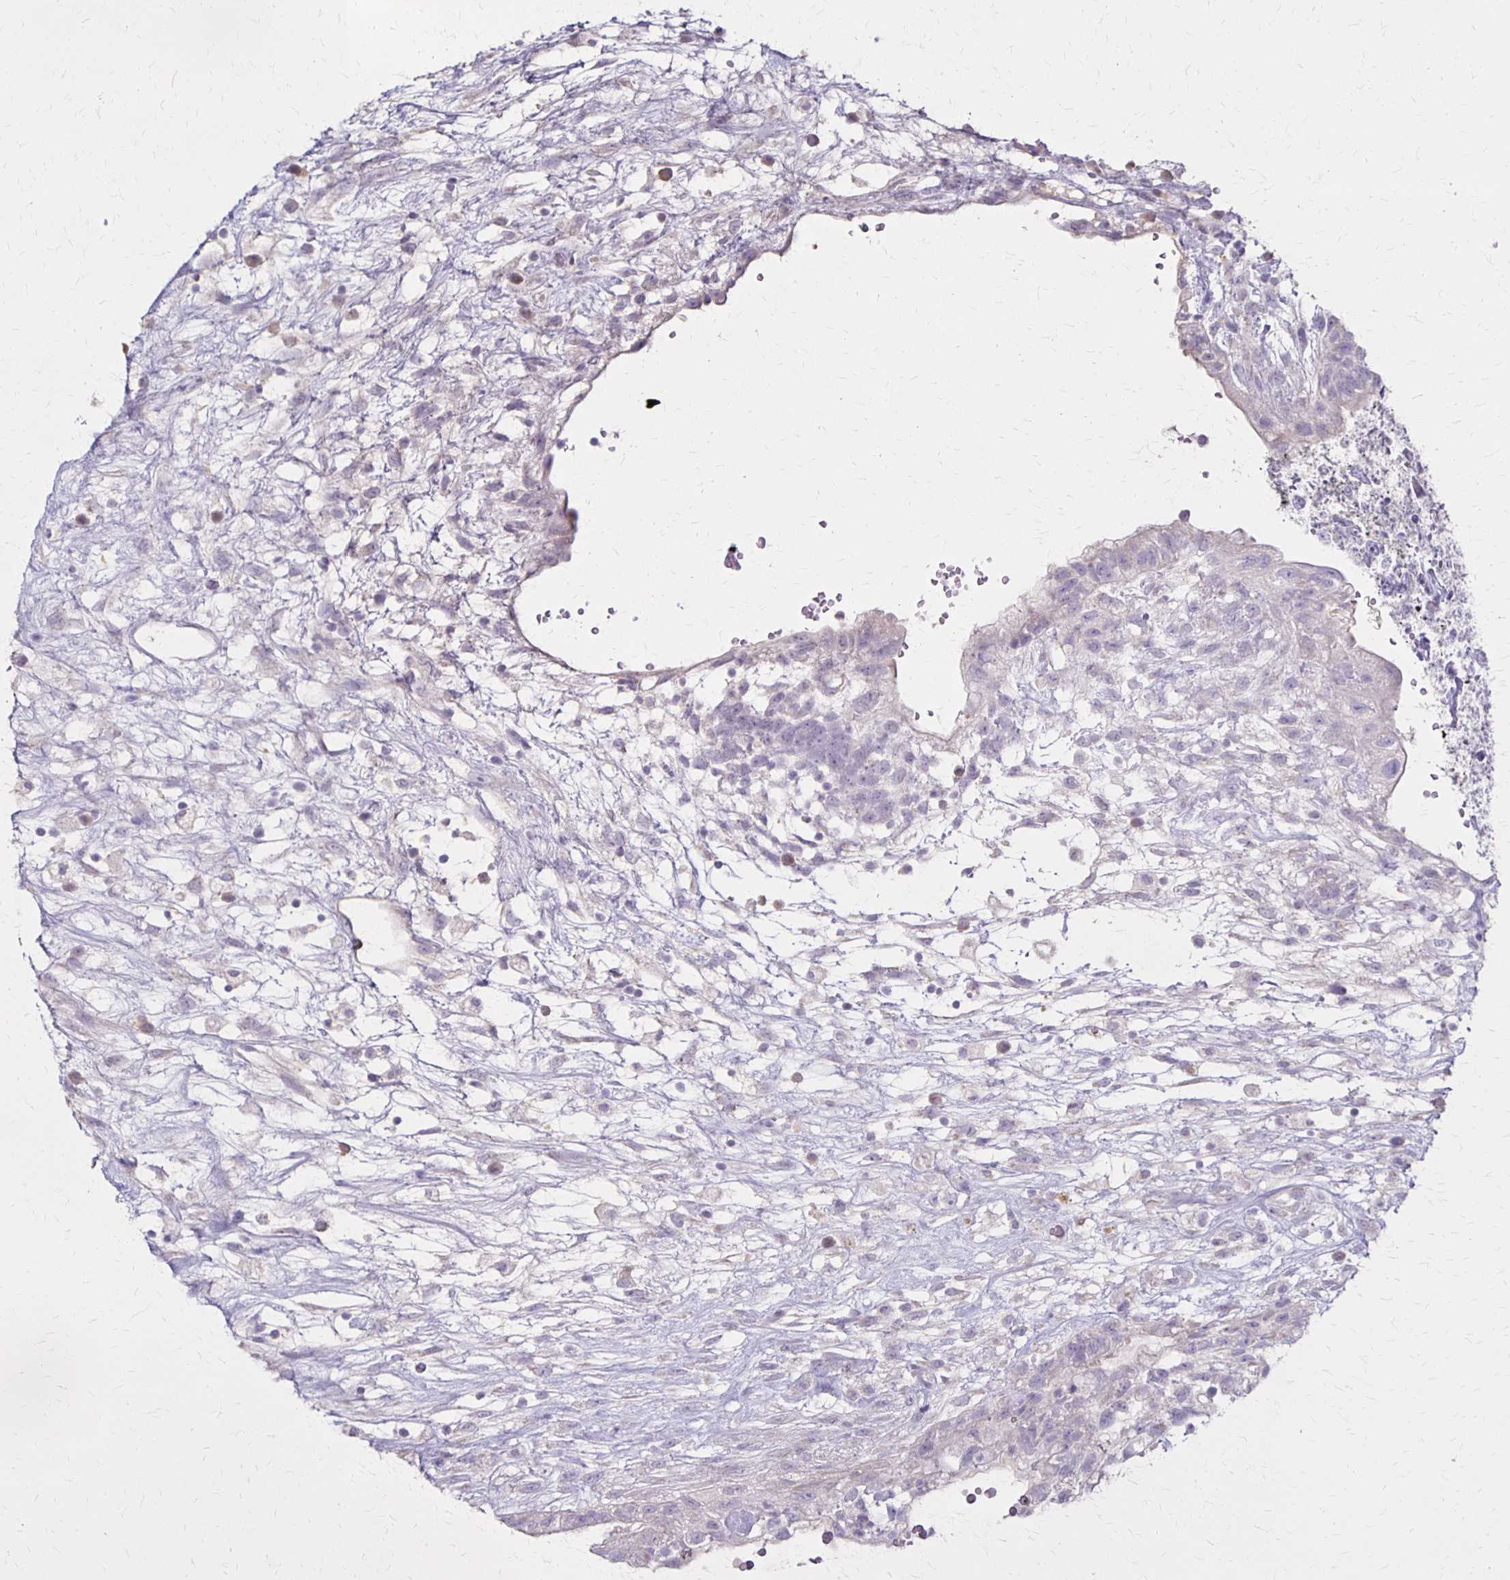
{"staining": {"intensity": "negative", "quantity": "none", "location": "none"}, "tissue": "testis cancer", "cell_type": "Tumor cells", "image_type": "cancer", "snomed": [{"axis": "morphology", "description": "Normal tissue, NOS"}, {"axis": "morphology", "description": "Carcinoma, Embryonal, NOS"}, {"axis": "topography", "description": "Testis"}], "caption": "IHC micrograph of testis cancer (embryonal carcinoma) stained for a protein (brown), which reveals no expression in tumor cells. (Brightfield microscopy of DAB IHC at high magnification).", "gene": "SLC35E2B", "patient": {"sex": "male", "age": 32}}